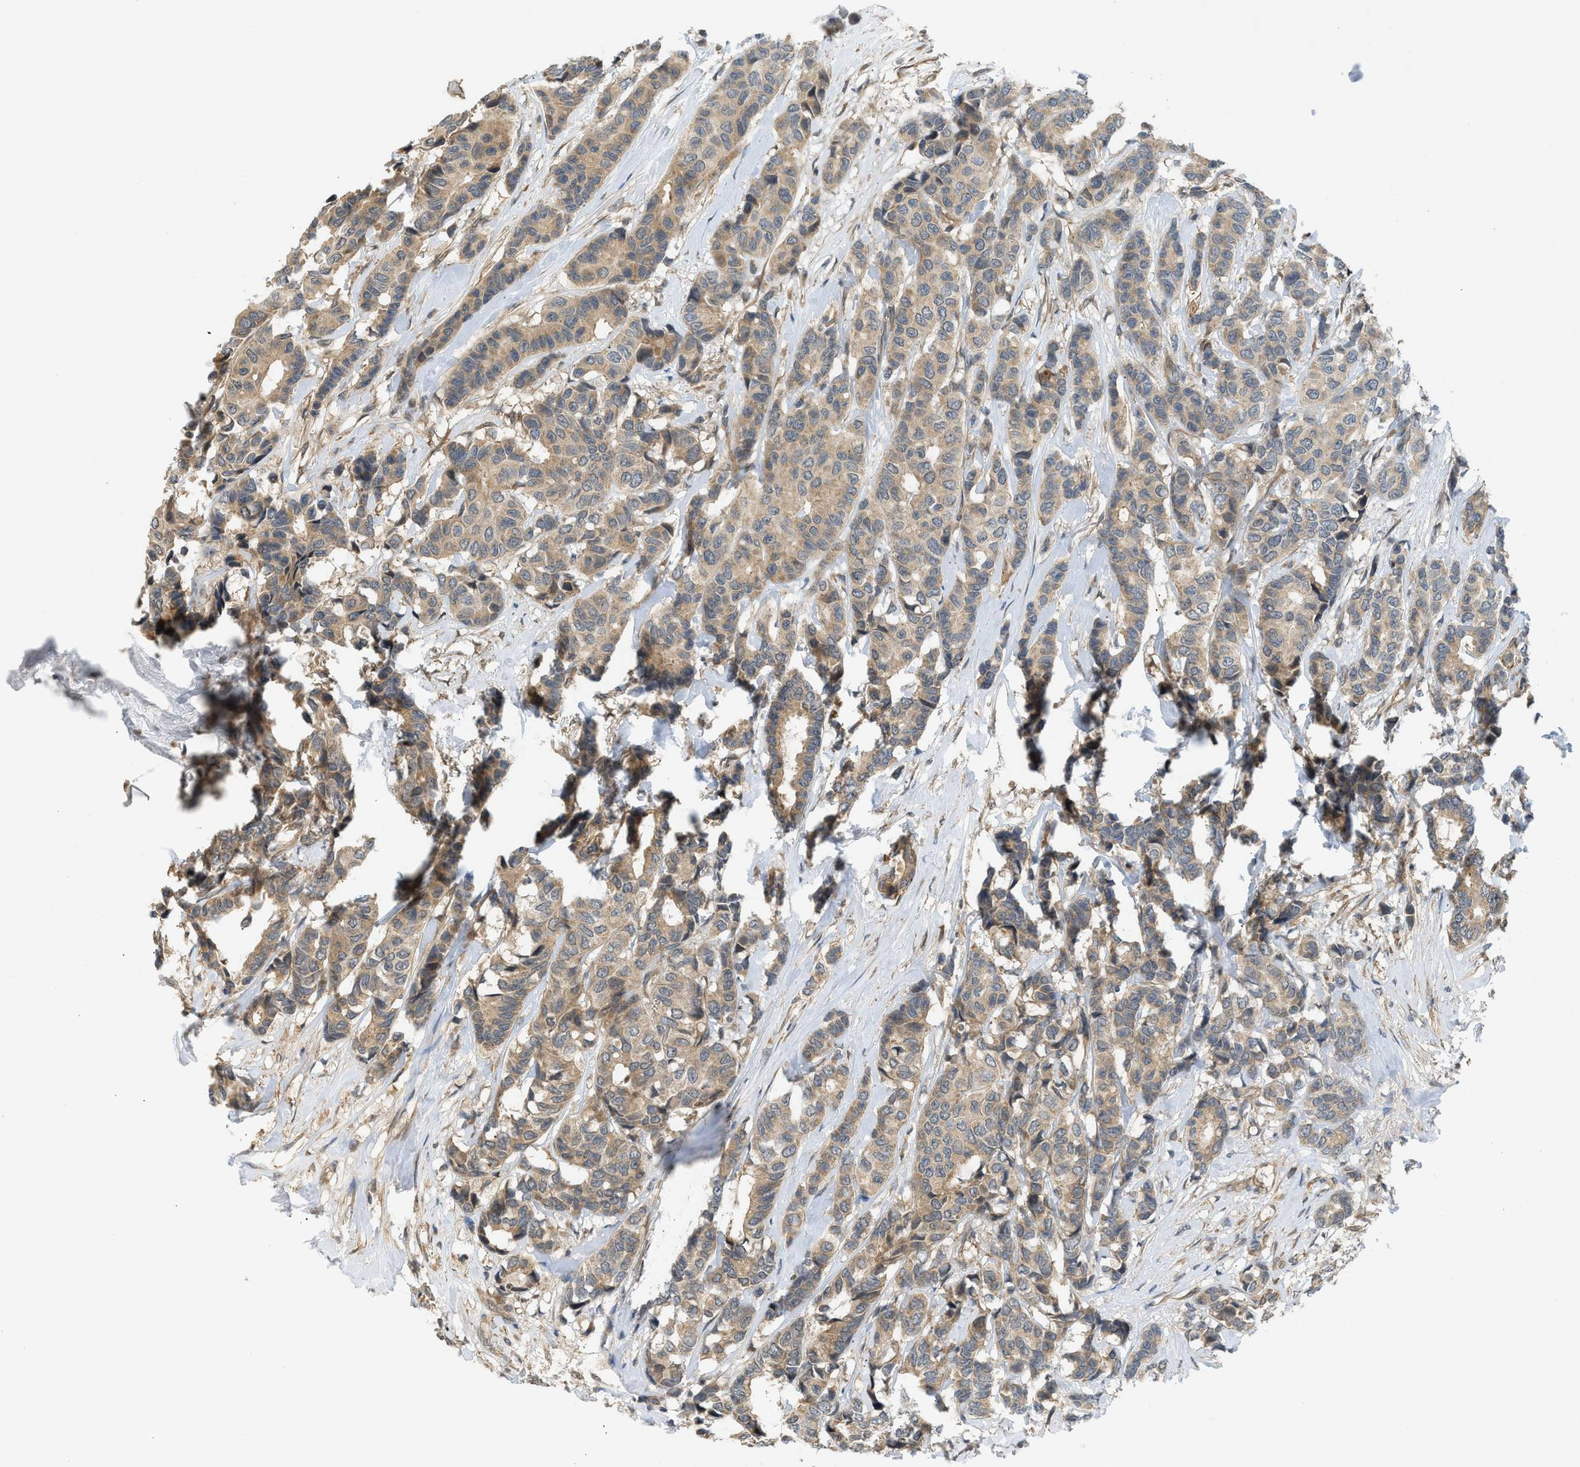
{"staining": {"intensity": "weak", "quantity": ">75%", "location": "cytoplasmic/membranous"}, "tissue": "breast cancer", "cell_type": "Tumor cells", "image_type": "cancer", "snomed": [{"axis": "morphology", "description": "Duct carcinoma"}, {"axis": "topography", "description": "Breast"}], "caption": "A histopathology image of human breast cancer (intraductal carcinoma) stained for a protein exhibits weak cytoplasmic/membranous brown staining in tumor cells.", "gene": "ADCY8", "patient": {"sex": "female", "age": 87}}